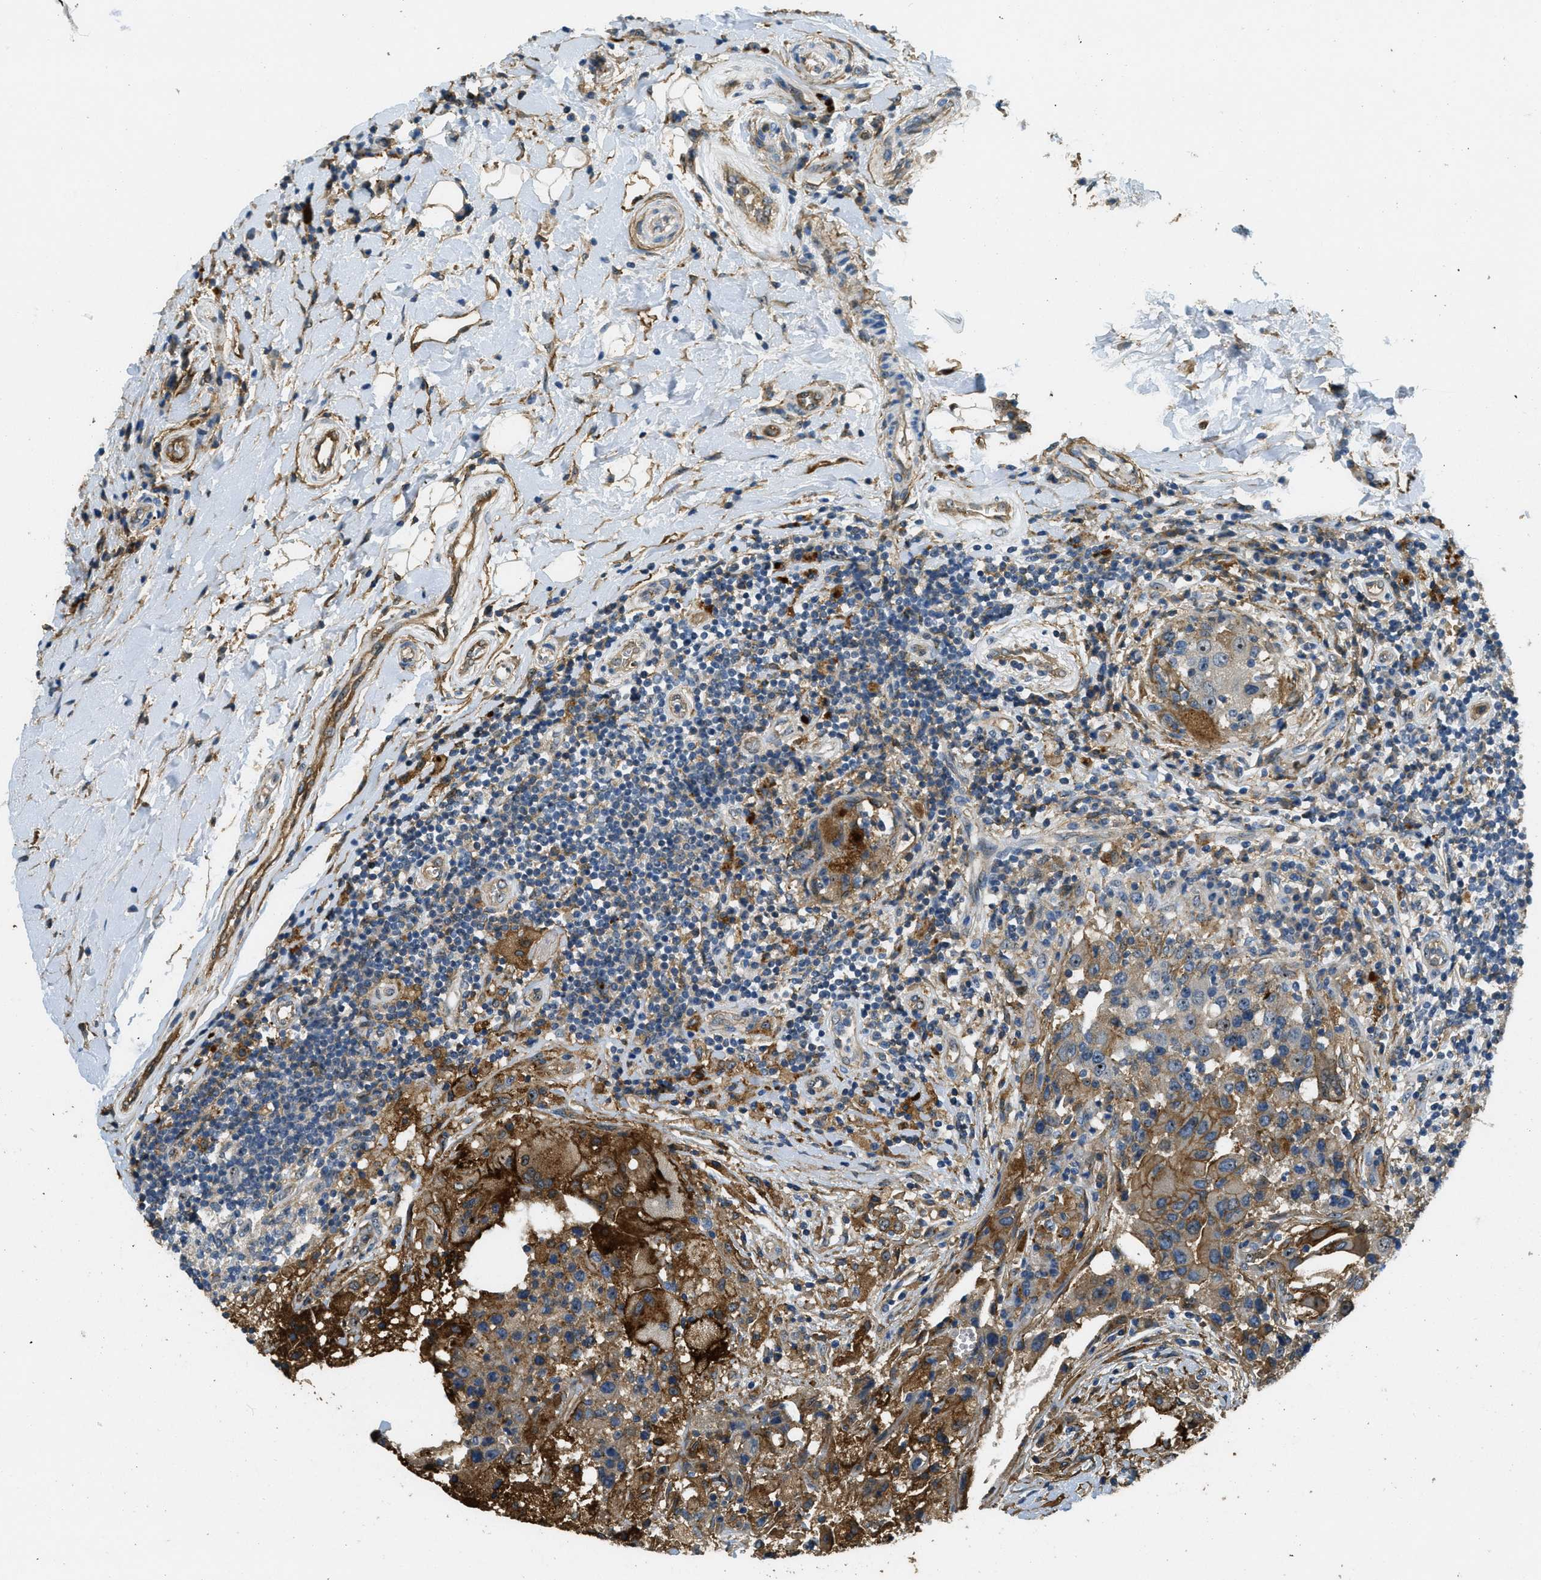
{"staining": {"intensity": "moderate", "quantity": ">75%", "location": "cytoplasmic/membranous"}, "tissue": "breast cancer", "cell_type": "Tumor cells", "image_type": "cancer", "snomed": [{"axis": "morphology", "description": "Duct carcinoma"}, {"axis": "topography", "description": "Breast"}], "caption": "Immunohistochemistry (IHC) of breast invasive ductal carcinoma shows medium levels of moderate cytoplasmic/membranous positivity in about >75% of tumor cells. (Brightfield microscopy of DAB IHC at high magnification).", "gene": "OSMR", "patient": {"sex": "female", "age": 27}}